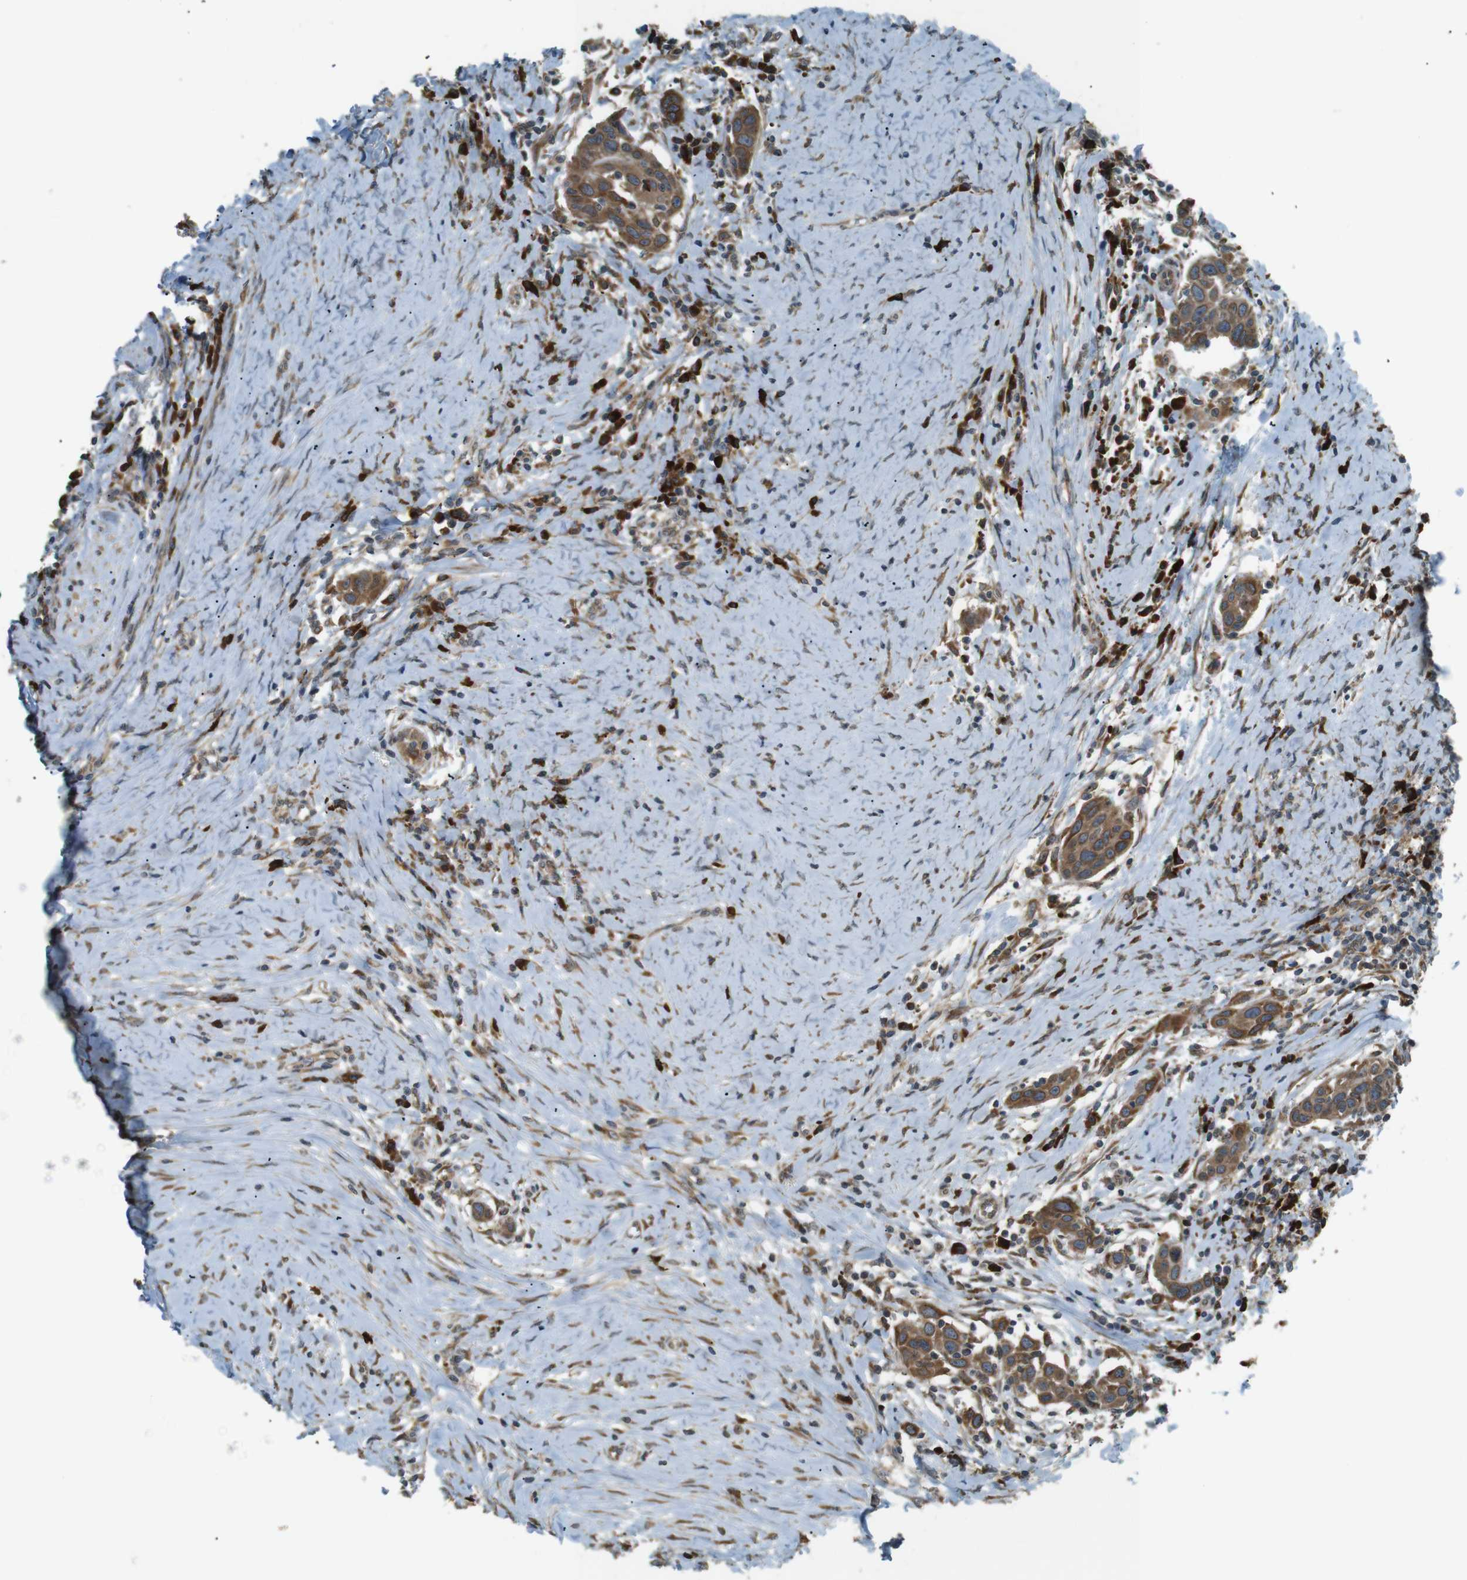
{"staining": {"intensity": "moderate", "quantity": ">75%", "location": "cytoplasmic/membranous"}, "tissue": "head and neck cancer", "cell_type": "Tumor cells", "image_type": "cancer", "snomed": [{"axis": "morphology", "description": "Squamous cell carcinoma, NOS"}, {"axis": "topography", "description": "Oral tissue"}, {"axis": "topography", "description": "Head-Neck"}], "caption": "An immunohistochemistry histopathology image of neoplastic tissue is shown. Protein staining in brown labels moderate cytoplasmic/membranous positivity in head and neck squamous cell carcinoma within tumor cells.", "gene": "TMED4", "patient": {"sex": "female", "age": 50}}